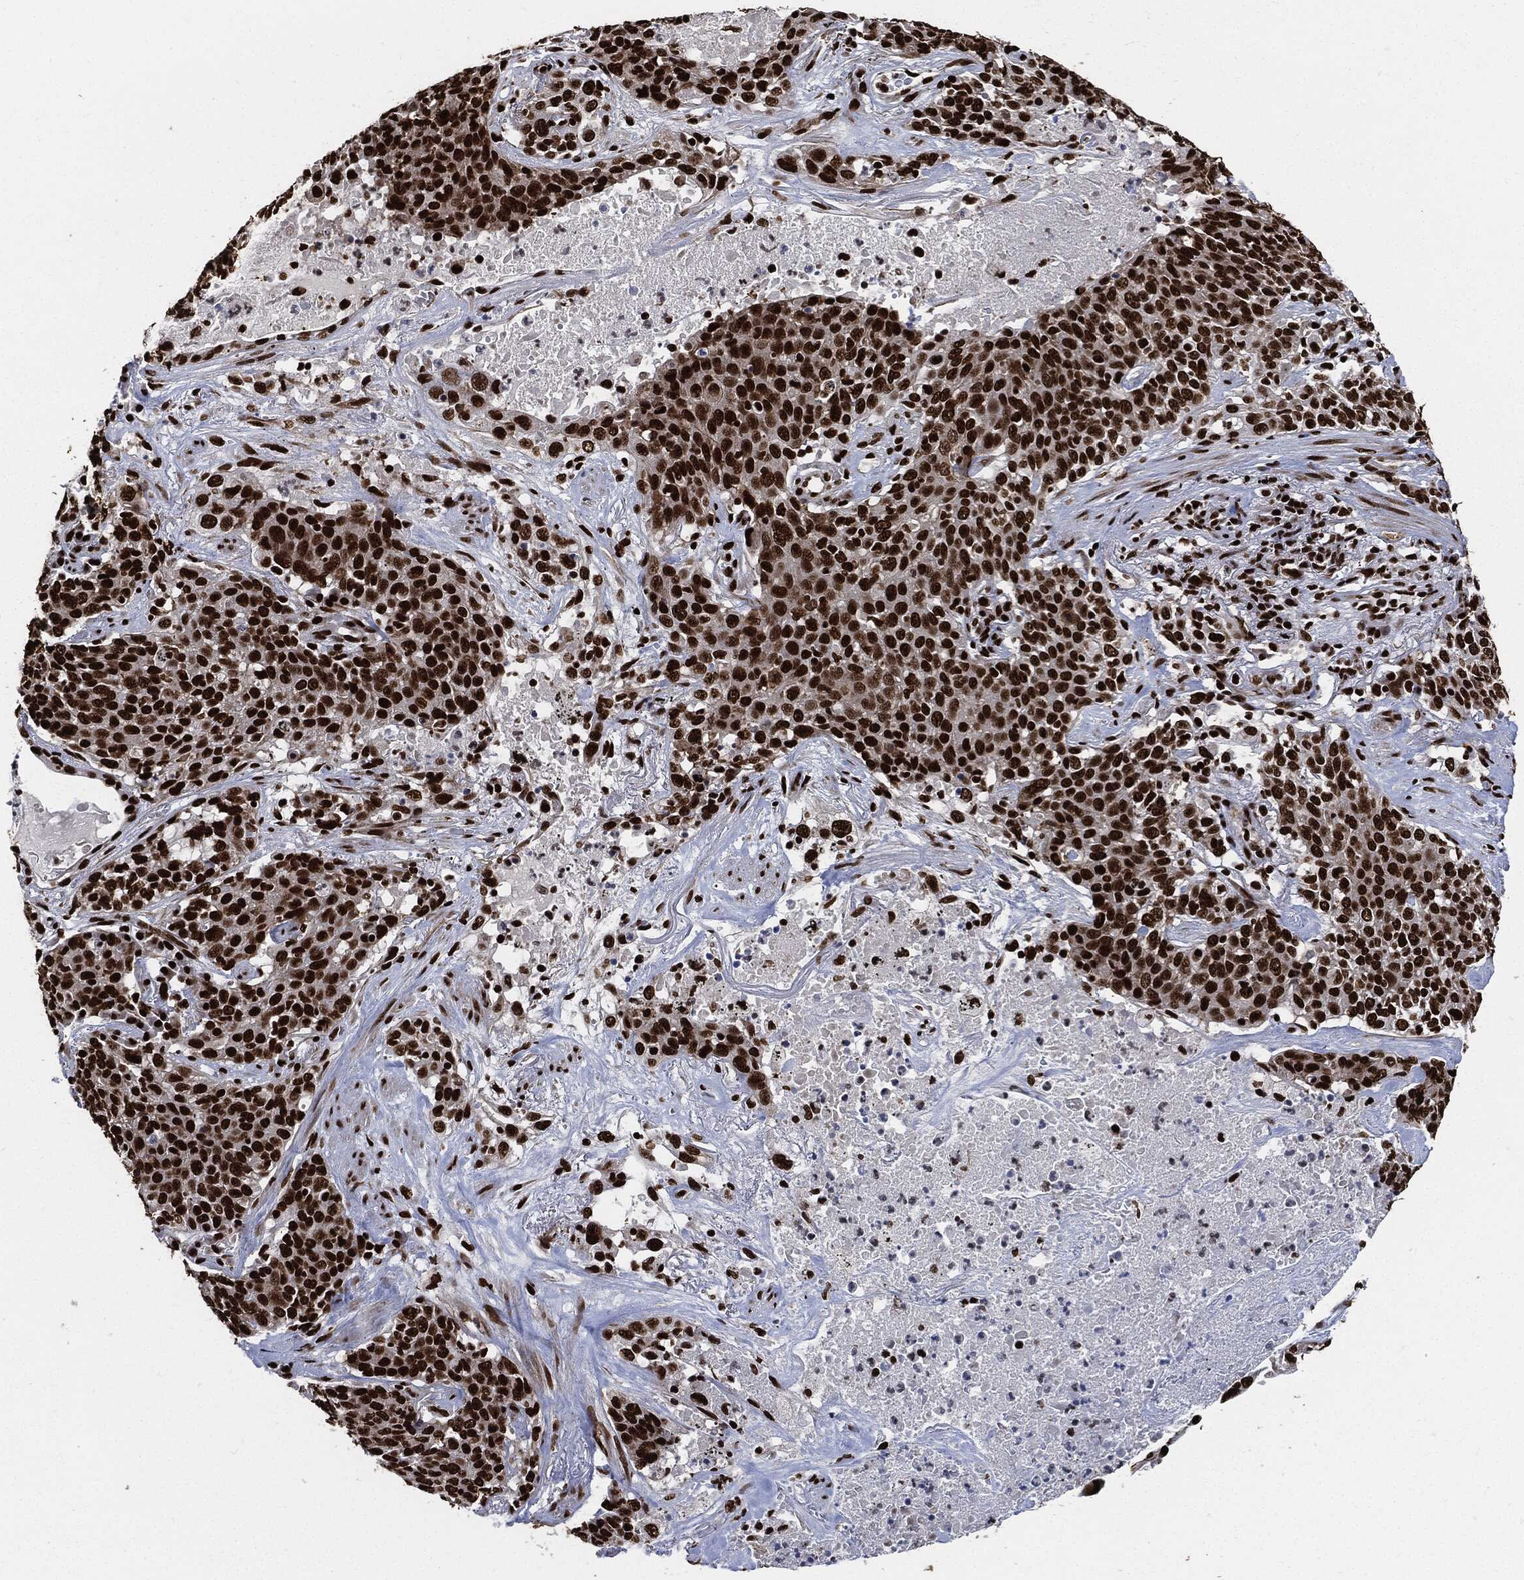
{"staining": {"intensity": "strong", "quantity": ">75%", "location": "nuclear"}, "tissue": "lung cancer", "cell_type": "Tumor cells", "image_type": "cancer", "snomed": [{"axis": "morphology", "description": "Squamous cell carcinoma, NOS"}, {"axis": "topography", "description": "Lung"}], "caption": "A photomicrograph of human squamous cell carcinoma (lung) stained for a protein shows strong nuclear brown staining in tumor cells. (IHC, brightfield microscopy, high magnification).", "gene": "RECQL", "patient": {"sex": "male", "age": 82}}